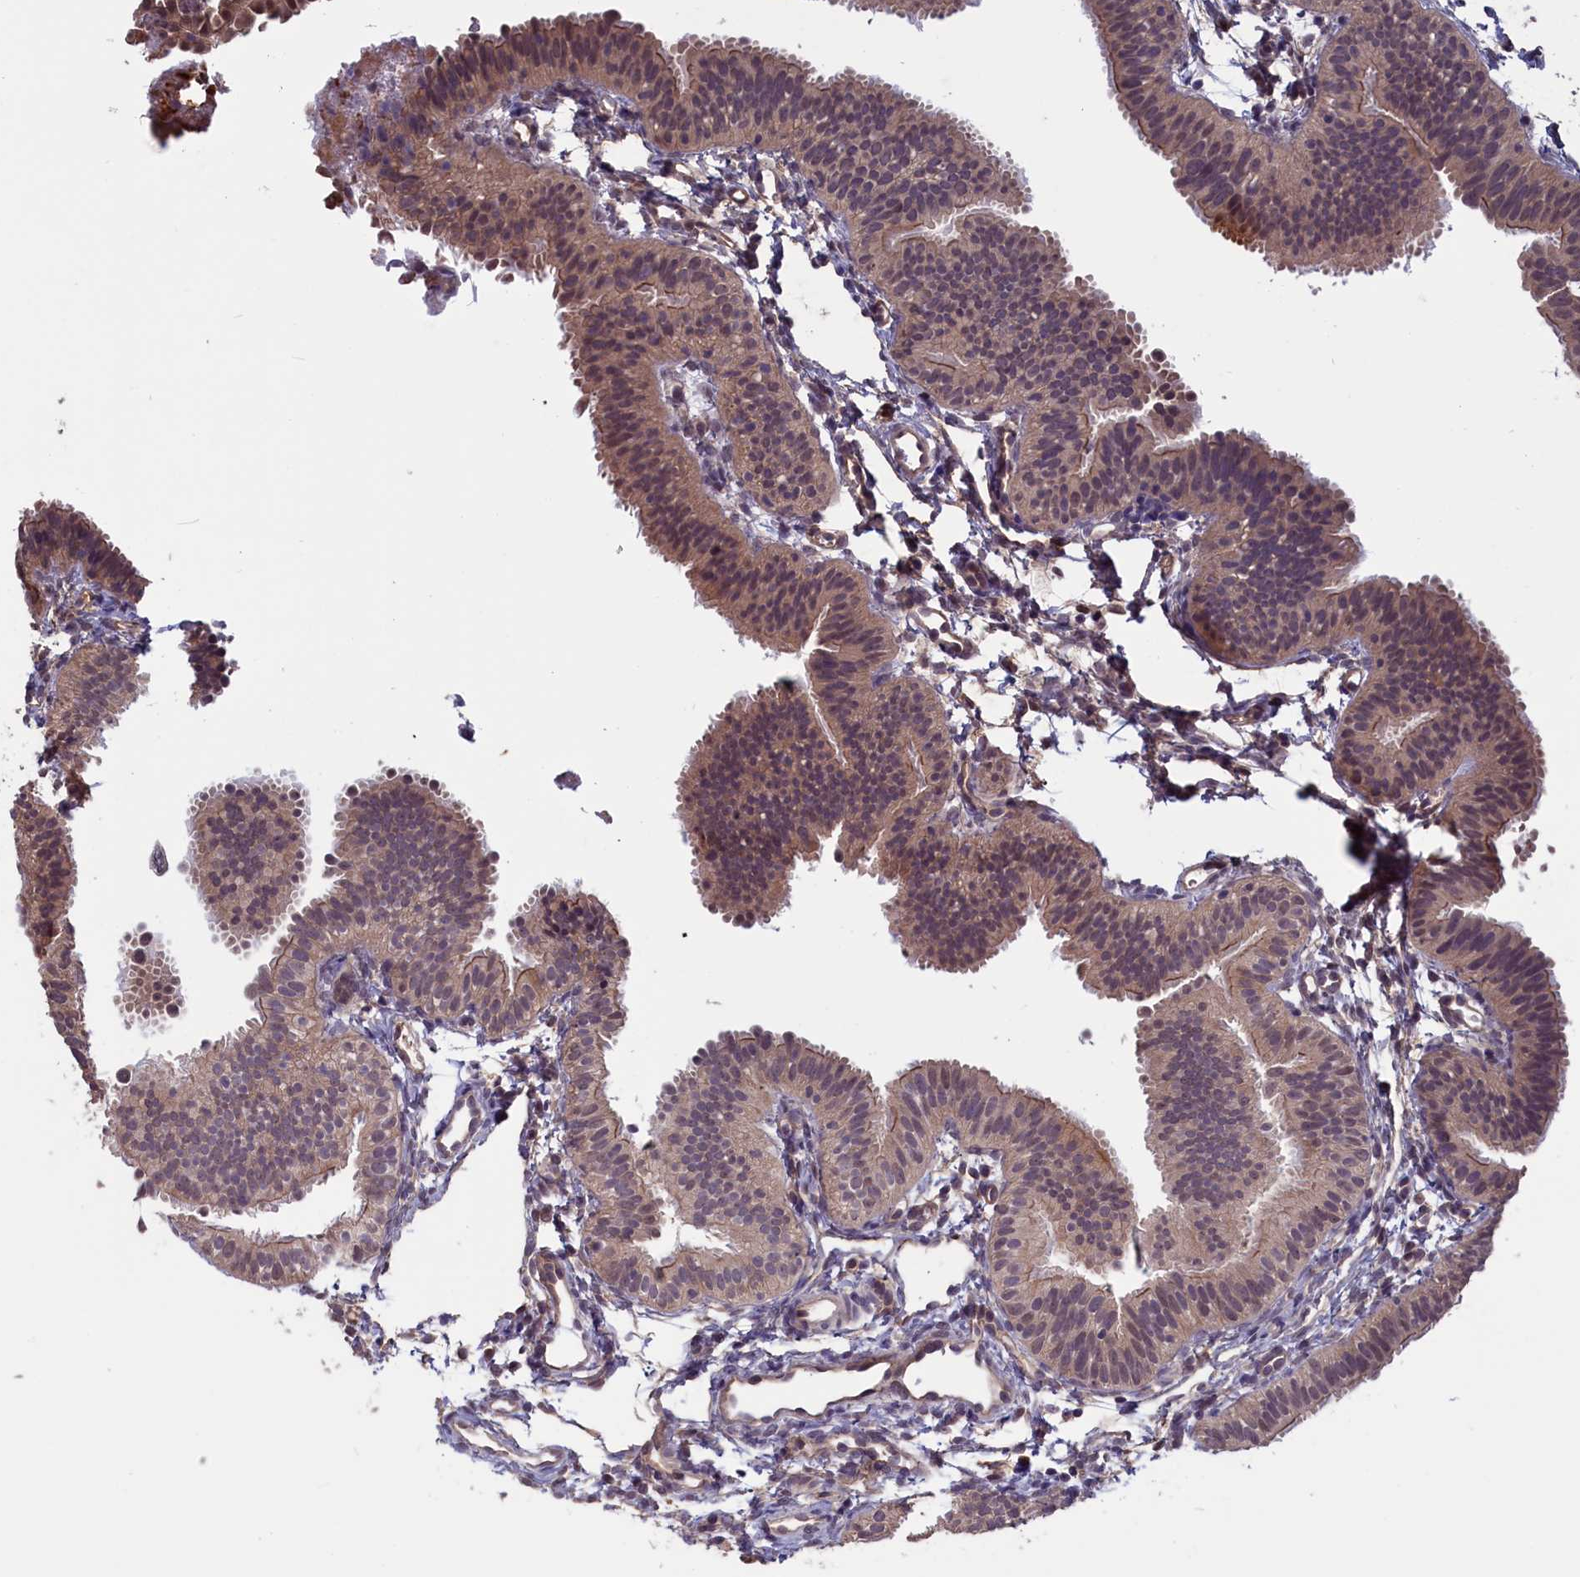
{"staining": {"intensity": "weak", "quantity": "25%-75%", "location": "cytoplasmic/membranous,nuclear"}, "tissue": "fallopian tube", "cell_type": "Glandular cells", "image_type": "normal", "snomed": [{"axis": "morphology", "description": "Normal tissue, NOS"}, {"axis": "topography", "description": "Fallopian tube"}], "caption": "Fallopian tube was stained to show a protein in brown. There is low levels of weak cytoplasmic/membranous,nuclear positivity in approximately 25%-75% of glandular cells. The staining is performed using DAB brown chromogen to label protein expression. The nuclei are counter-stained blue using hematoxylin.", "gene": "PLP2", "patient": {"sex": "female", "age": 35}}